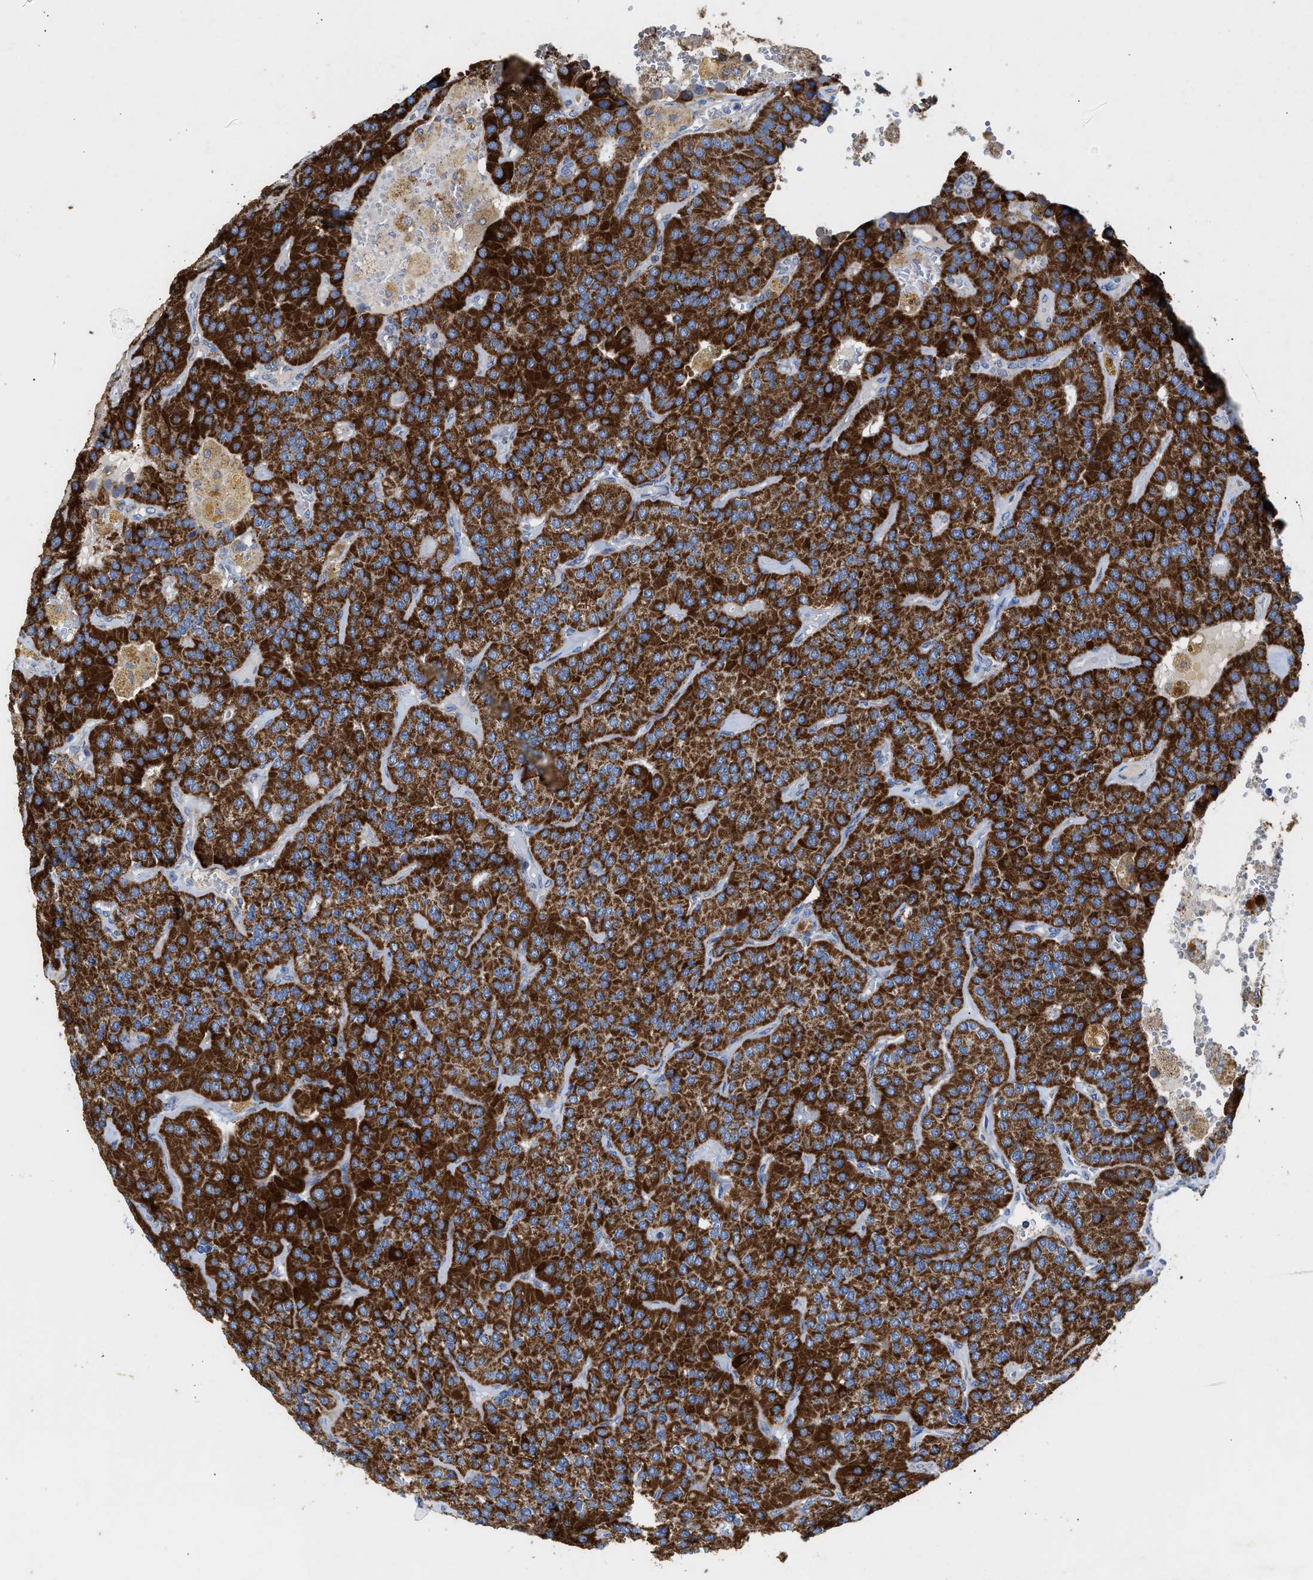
{"staining": {"intensity": "strong", "quantity": ">75%", "location": "cytoplasmic/membranous"}, "tissue": "parathyroid gland", "cell_type": "Glandular cells", "image_type": "normal", "snomed": [{"axis": "morphology", "description": "Normal tissue, NOS"}, {"axis": "morphology", "description": "Adenoma, NOS"}, {"axis": "topography", "description": "Parathyroid gland"}], "caption": "Immunohistochemistry (DAB (3,3'-diaminobenzidine)) staining of unremarkable parathyroid gland shows strong cytoplasmic/membranous protein expression in about >75% of glandular cells. Using DAB (3,3'-diaminobenzidine) (brown) and hematoxylin (blue) stains, captured at high magnification using brightfield microscopy.", "gene": "MECR", "patient": {"sex": "female", "age": 86}}